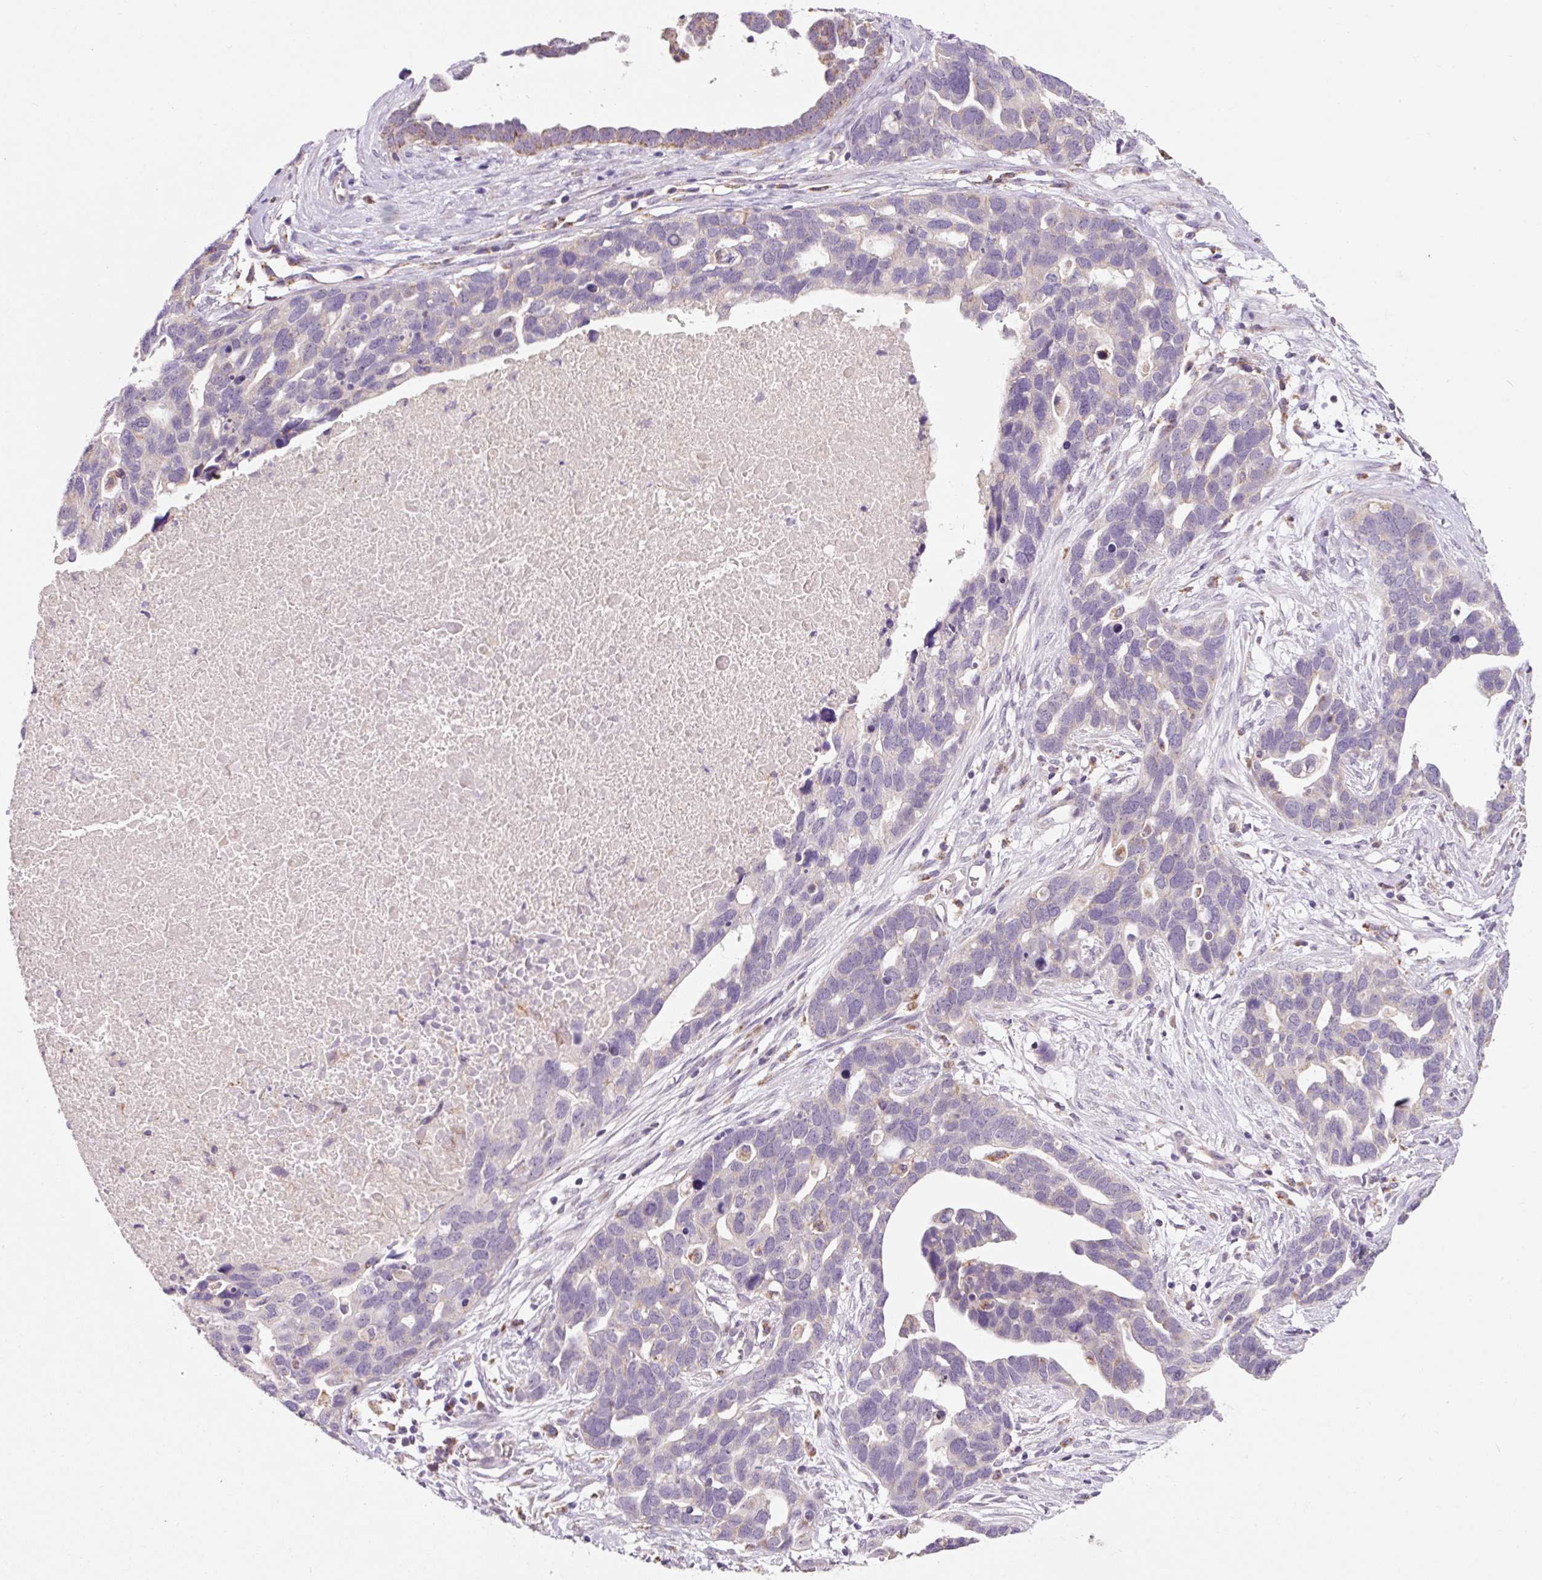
{"staining": {"intensity": "negative", "quantity": "none", "location": "none"}, "tissue": "ovarian cancer", "cell_type": "Tumor cells", "image_type": "cancer", "snomed": [{"axis": "morphology", "description": "Cystadenocarcinoma, serous, NOS"}, {"axis": "topography", "description": "Ovary"}], "caption": "Protein analysis of ovarian serous cystadenocarcinoma displays no significant positivity in tumor cells.", "gene": "PCK2", "patient": {"sex": "female", "age": 54}}